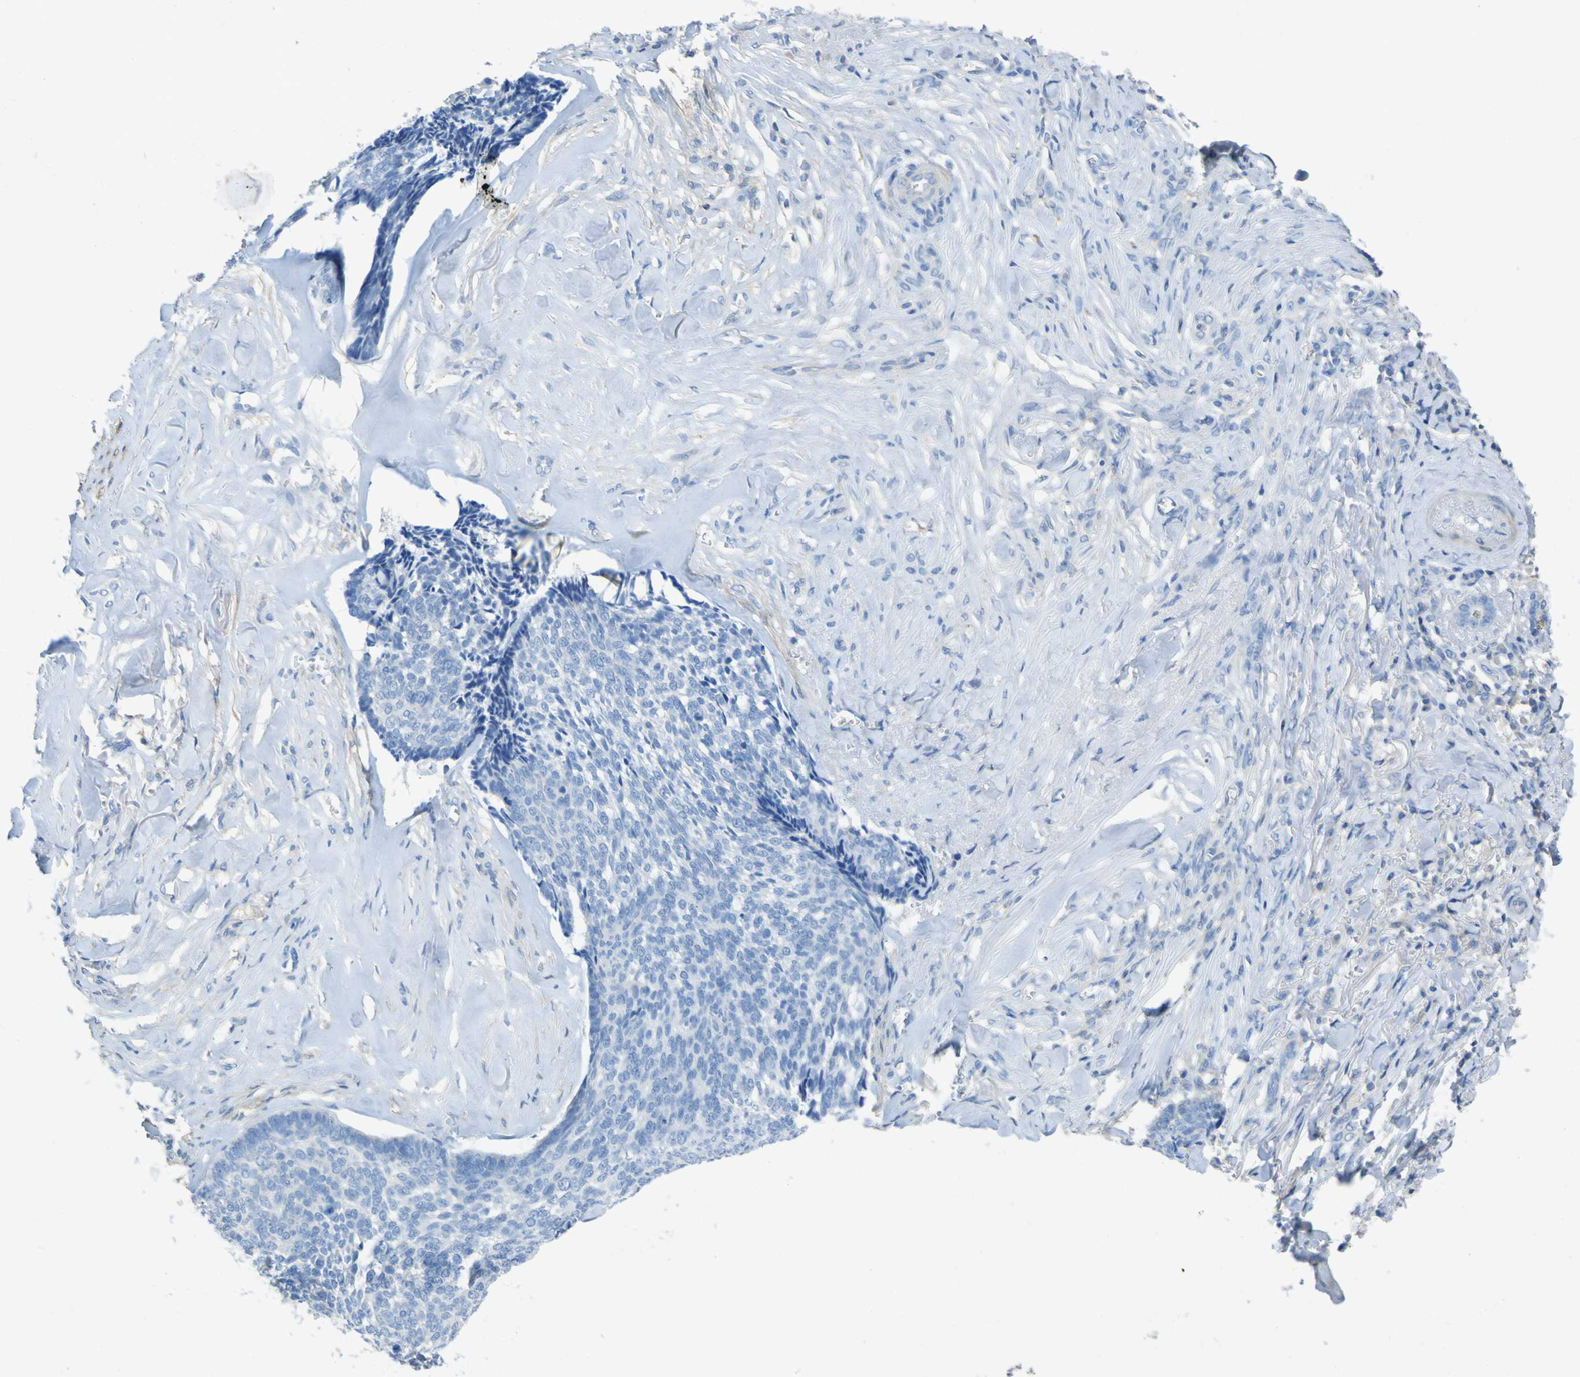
{"staining": {"intensity": "negative", "quantity": "none", "location": "none"}, "tissue": "skin cancer", "cell_type": "Tumor cells", "image_type": "cancer", "snomed": [{"axis": "morphology", "description": "Basal cell carcinoma"}, {"axis": "topography", "description": "Skin"}], "caption": "Immunohistochemical staining of basal cell carcinoma (skin) shows no significant positivity in tumor cells.", "gene": "OGN", "patient": {"sex": "male", "age": 84}}